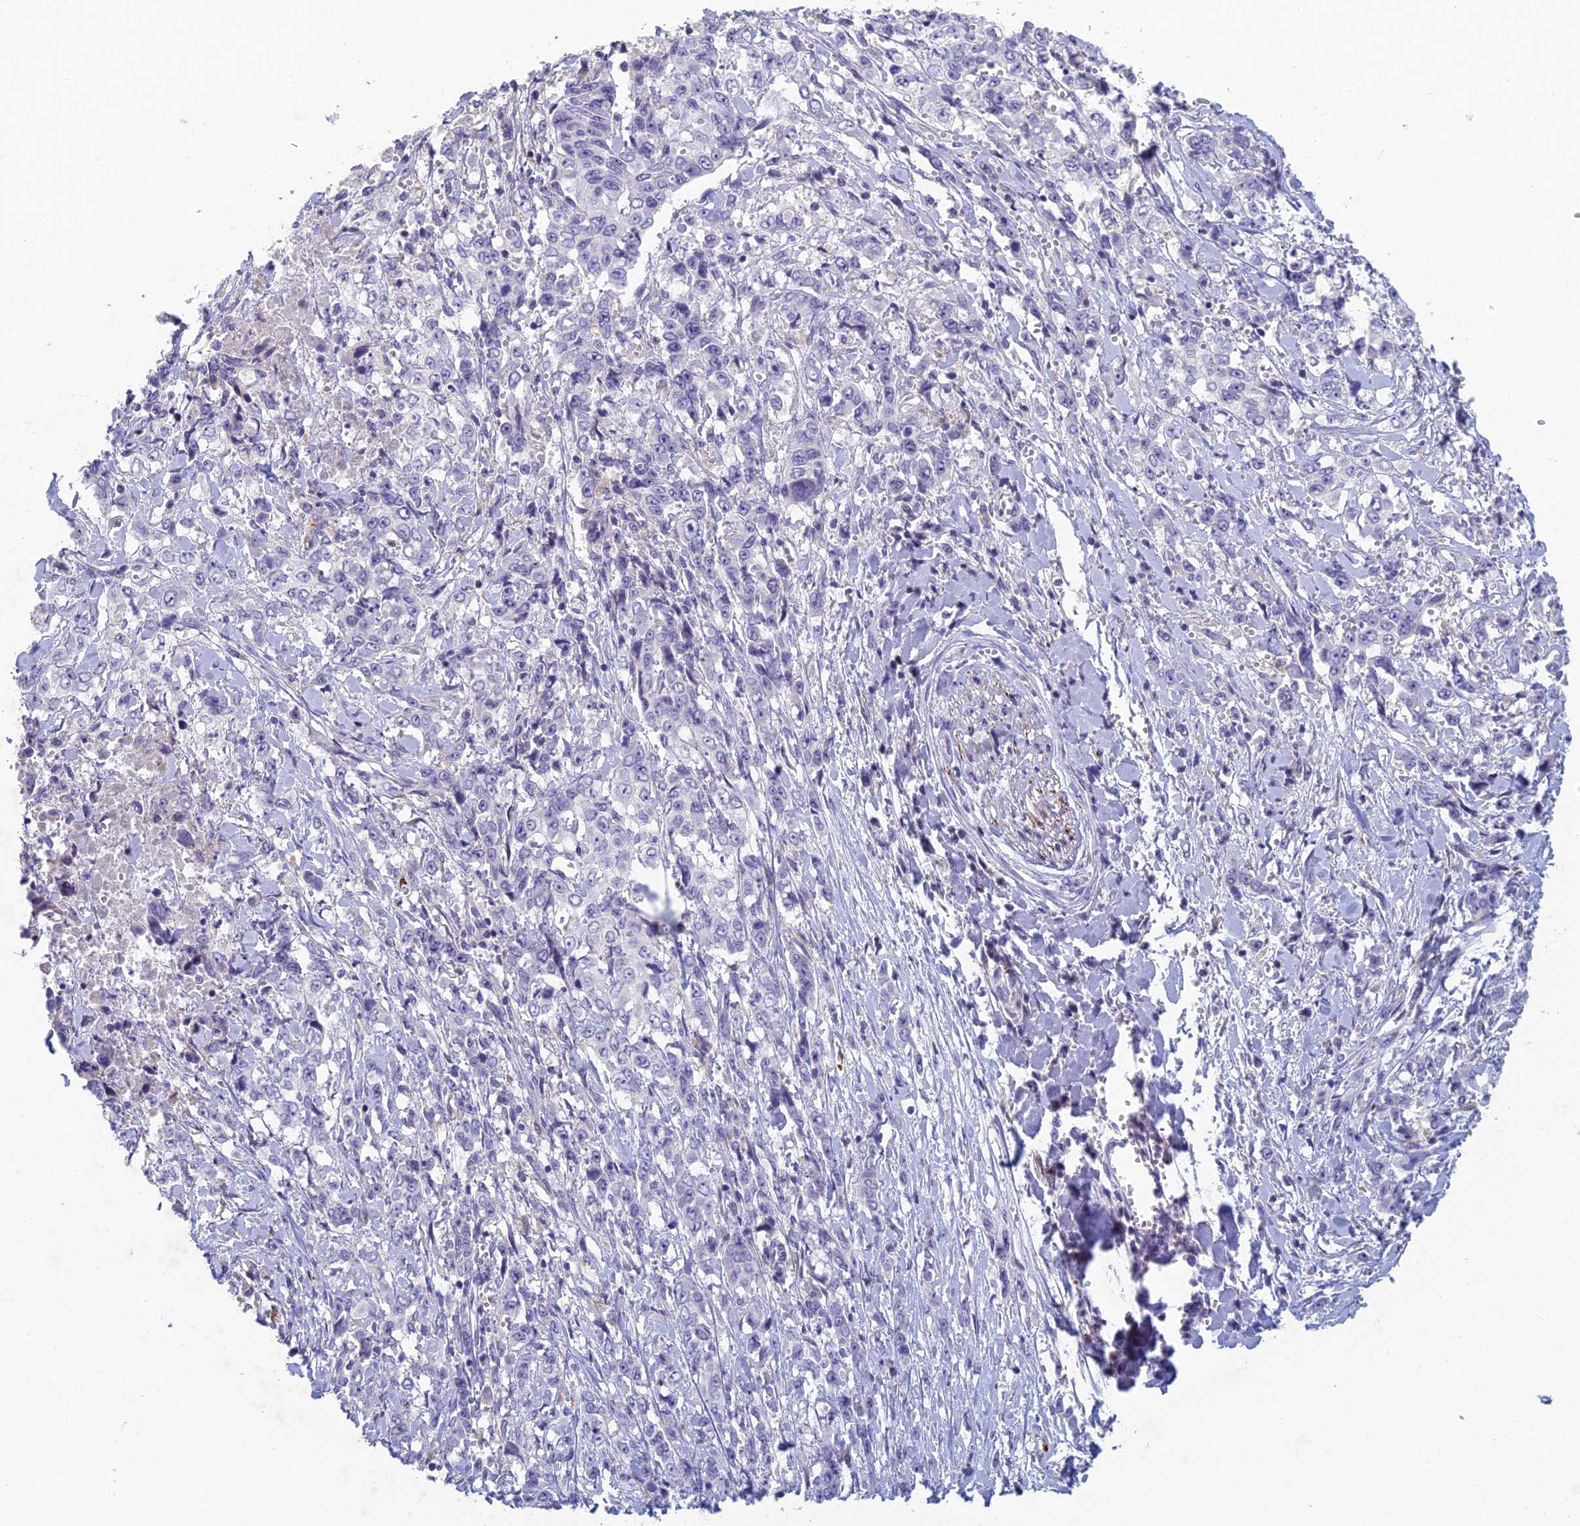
{"staining": {"intensity": "negative", "quantity": "none", "location": "none"}, "tissue": "stomach cancer", "cell_type": "Tumor cells", "image_type": "cancer", "snomed": [{"axis": "morphology", "description": "Adenocarcinoma, NOS"}, {"axis": "topography", "description": "Stomach, upper"}], "caption": "High power microscopy image of an immunohistochemistry image of stomach cancer (adenocarcinoma), revealing no significant expression in tumor cells.", "gene": "FERD3L", "patient": {"sex": "male", "age": 62}}